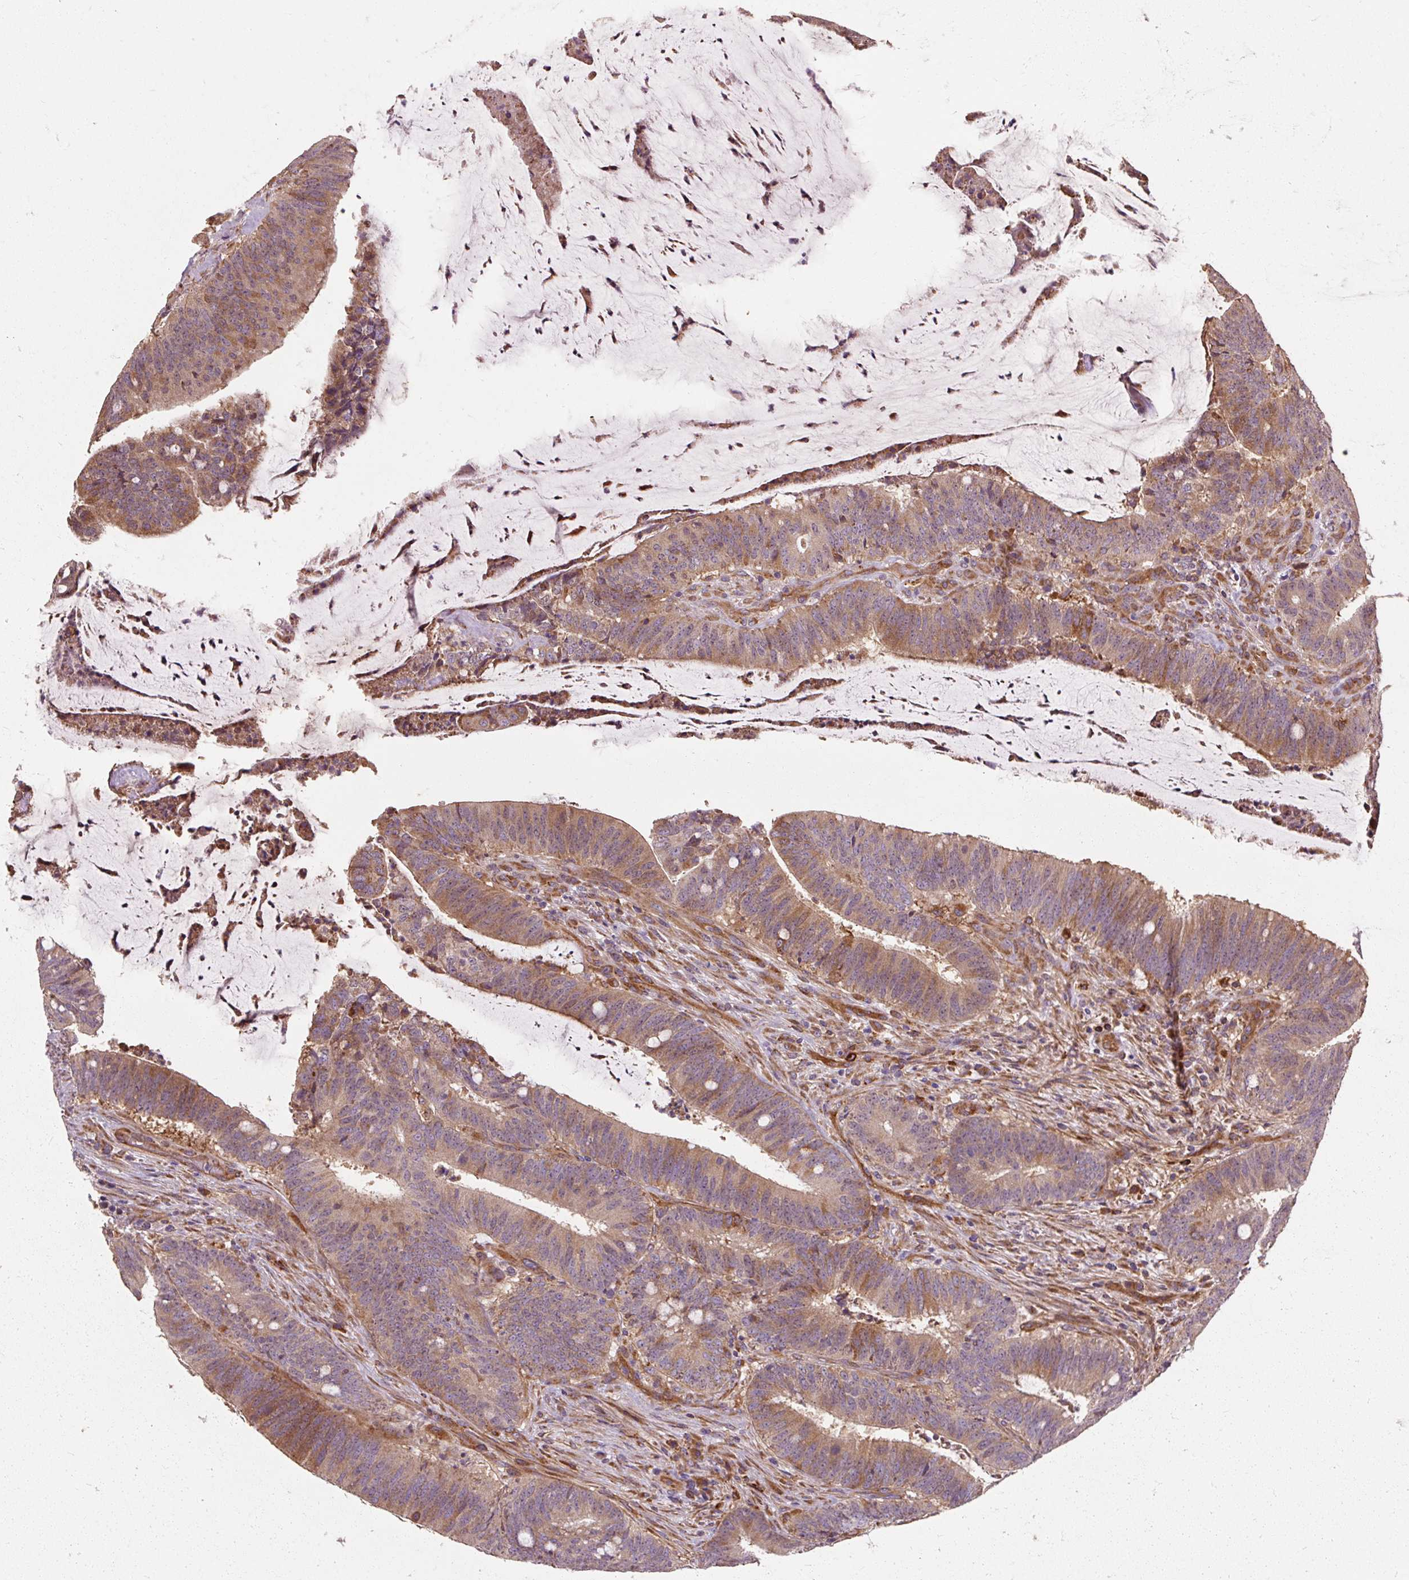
{"staining": {"intensity": "moderate", "quantity": ">75%", "location": "cytoplasmic/membranous"}, "tissue": "colorectal cancer", "cell_type": "Tumor cells", "image_type": "cancer", "snomed": [{"axis": "morphology", "description": "Adenocarcinoma, NOS"}, {"axis": "topography", "description": "Colon"}], "caption": "Colorectal adenocarcinoma tissue shows moderate cytoplasmic/membranous staining in approximately >75% of tumor cells, visualized by immunohistochemistry.", "gene": "TBC1D4", "patient": {"sex": "female", "age": 43}}